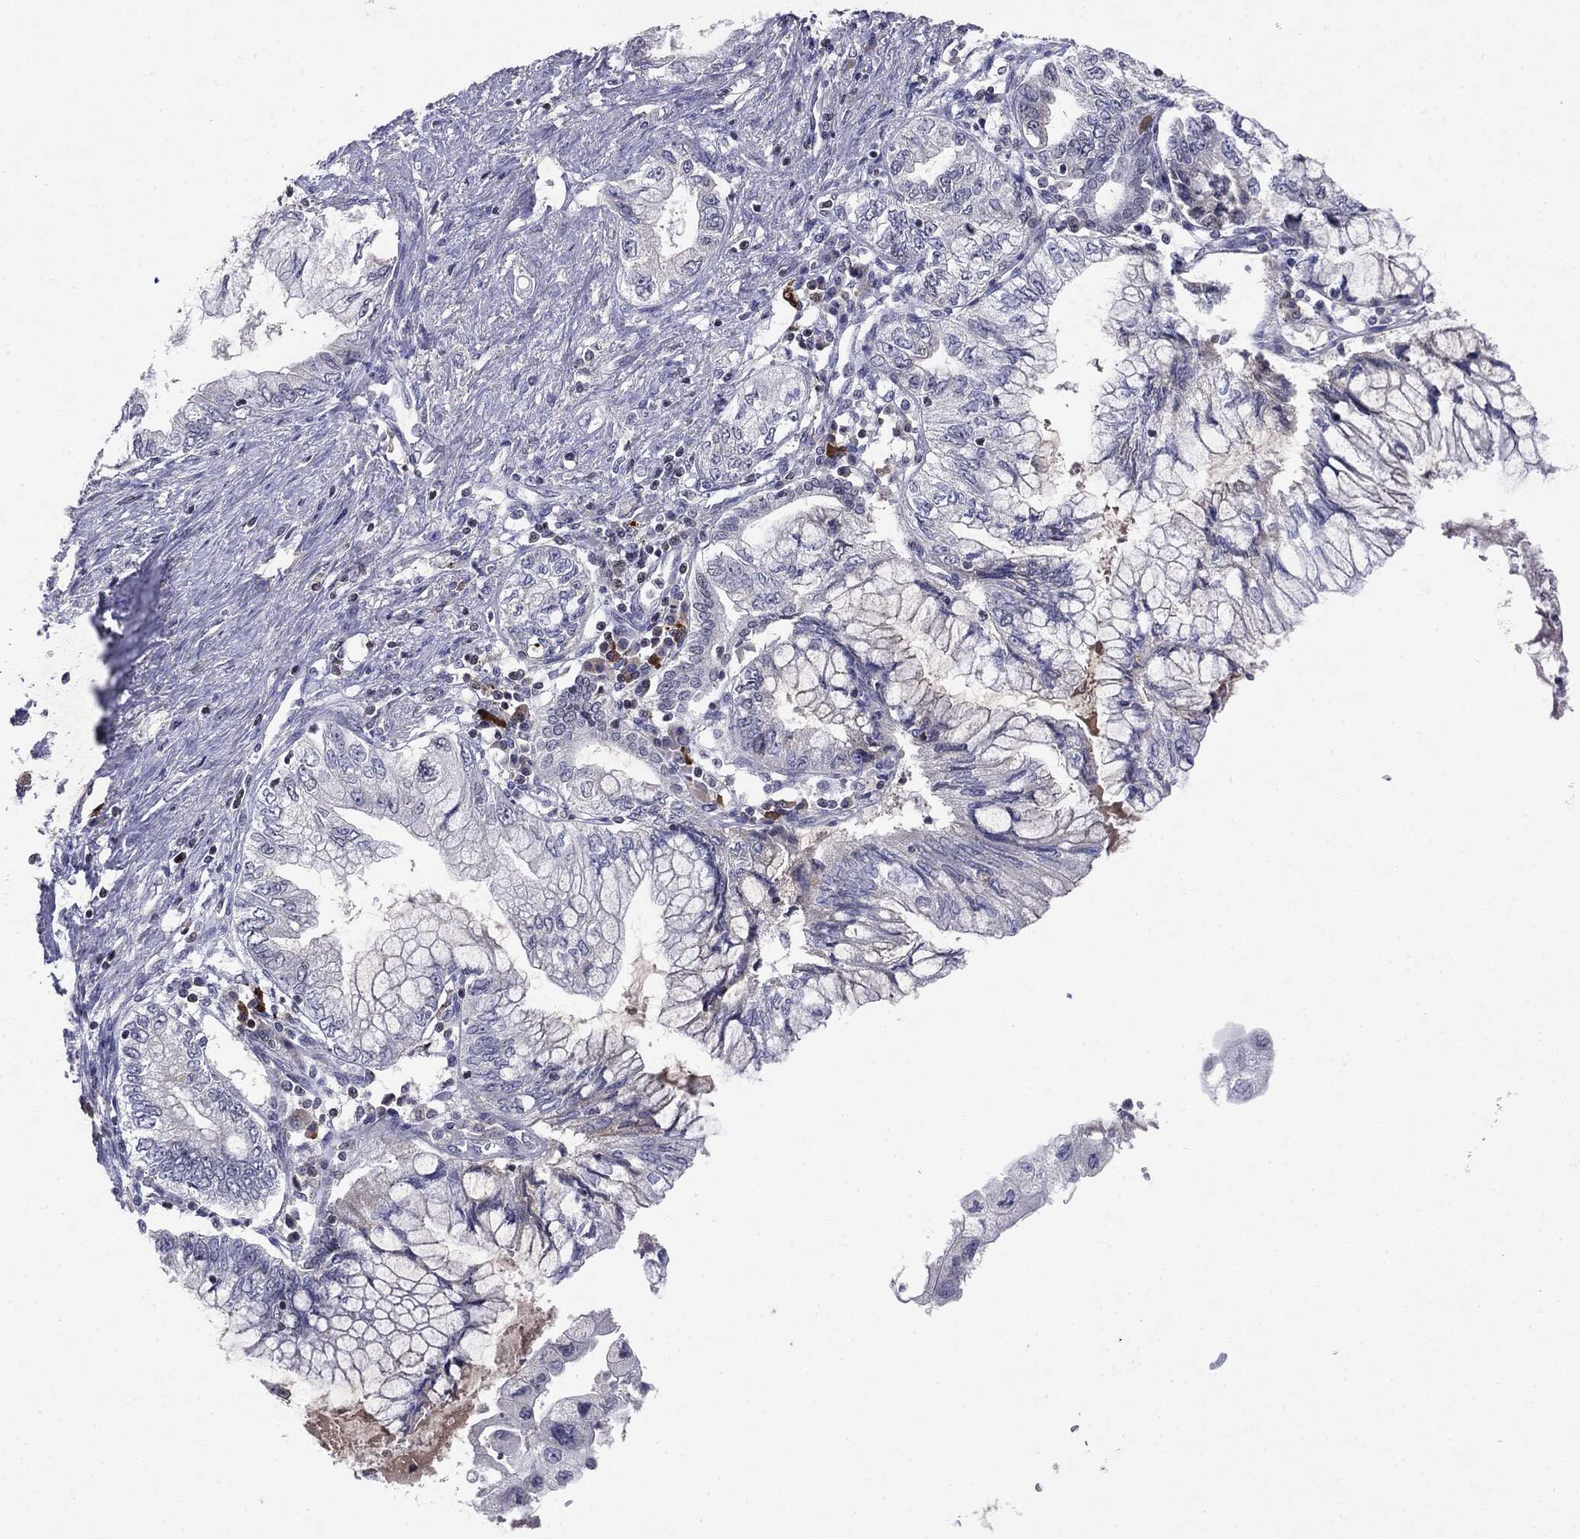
{"staining": {"intensity": "negative", "quantity": "none", "location": "none"}, "tissue": "pancreatic cancer", "cell_type": "Tumor cells", "image_type": "cancer", "snomed": [{"axis": "morphology", "description": "Adenocarcinoma, NOS"}, {"axis": "topography", "description": "Pancreas"}], "caption": "IHC histopathology image of neoplastic tissue: human adenocarcinoma (pancreatic) stained with DAB reveals no significant protein staining in tumor cells. (DAB immunohistochemistry (IHC) with hematoxylin counter stain).", "gene": "KIF2C", "patient": {"sex": "female", "age": 73}}